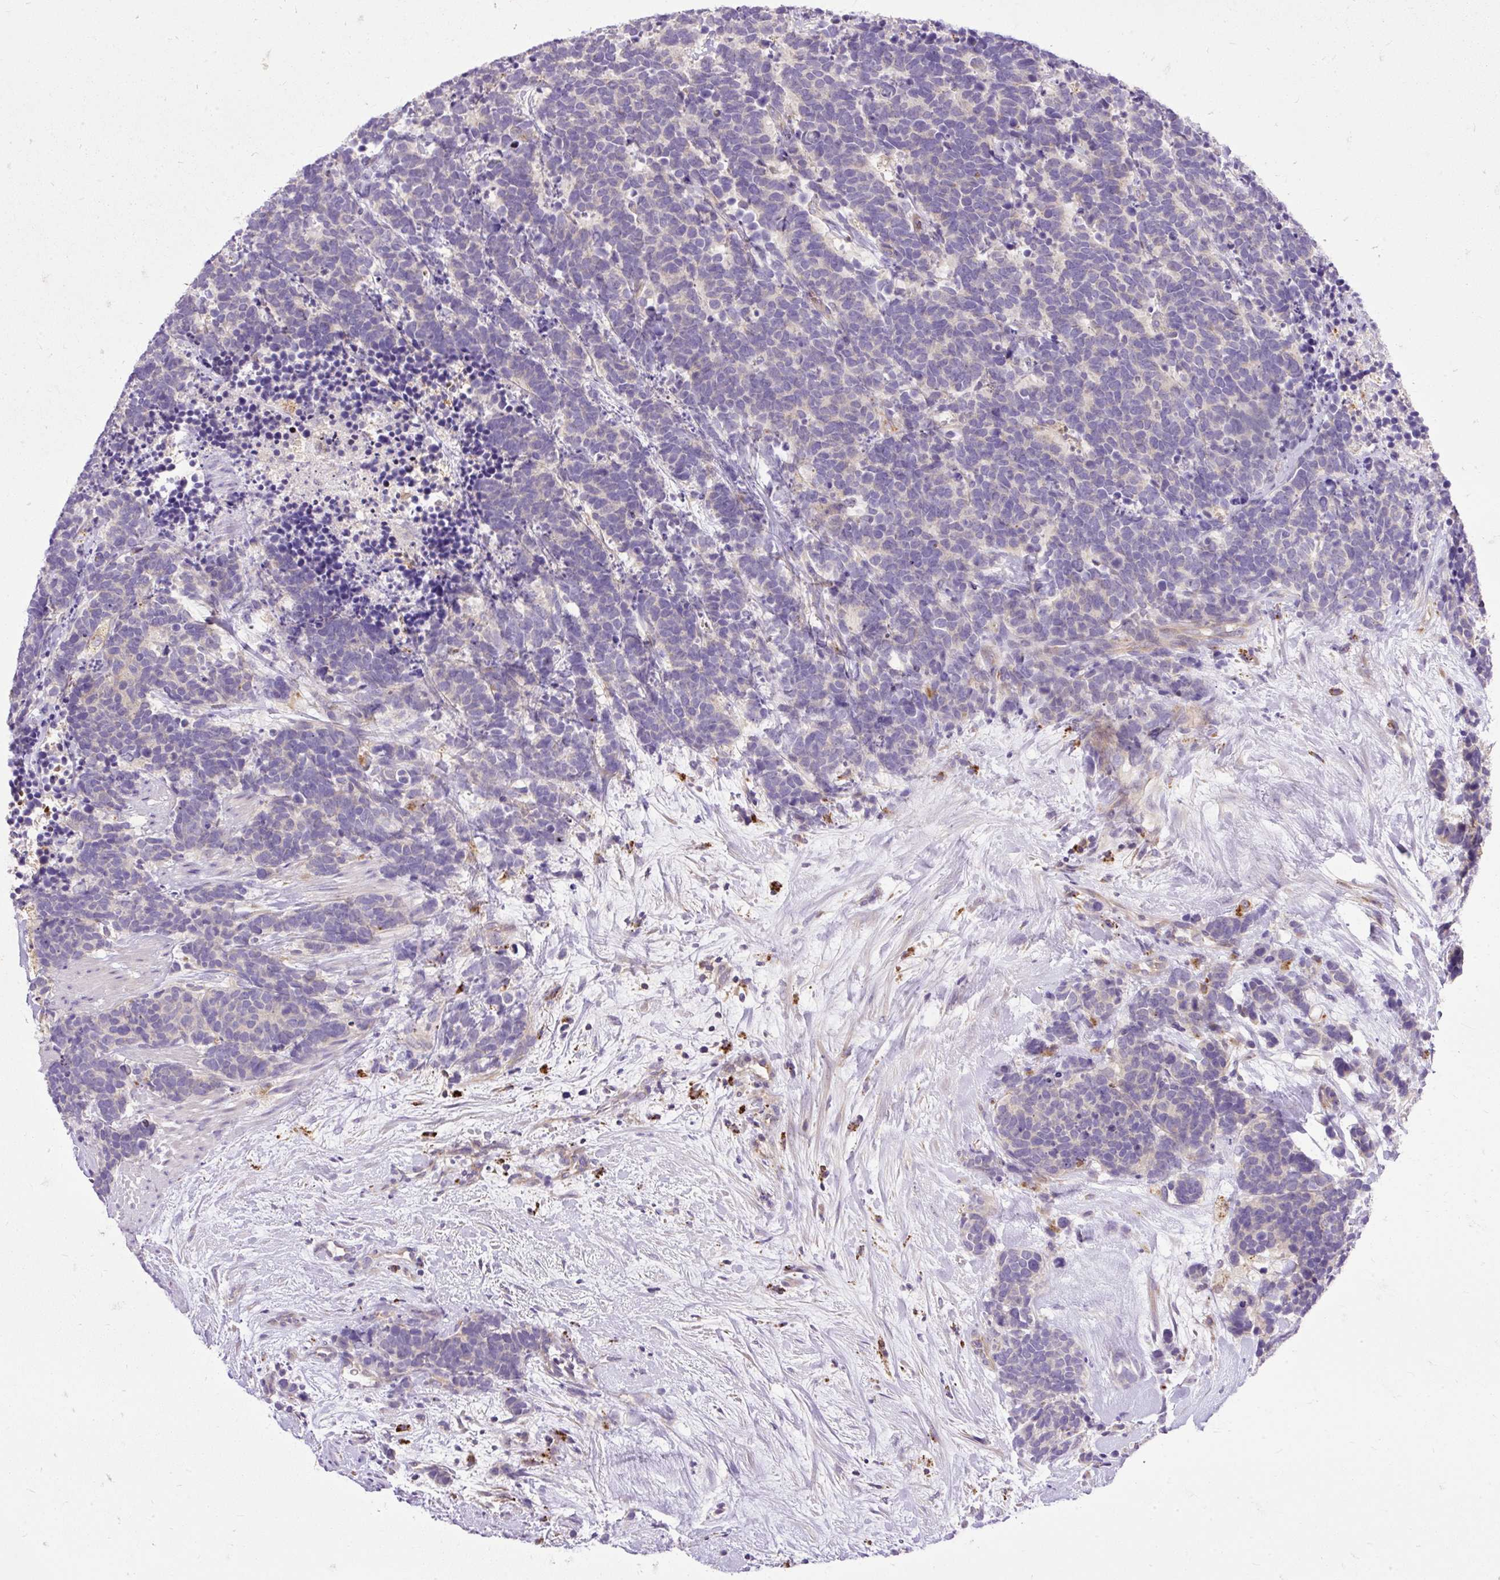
{"staining": {"intensity": "negative", "quantity": "none", "location": "none"}, "tissue": "carcinoid", "cell_type": "Tumor cells", "image_type": "cancer", "snomed": [{"axis": "morphology", "description": "Carcinoma, NOS"}, {"axis": "morphology", "description": "Carcinoid, malignant, NOS"}, {"axis": "topography", "description": "Prostate"}], "caption": "This is an immunohistochemistry micrograph of carcinoid. There is no positivity in tumor cells.", "gene": "HEXB", "patient": {"sex": "male", "age": 57}}